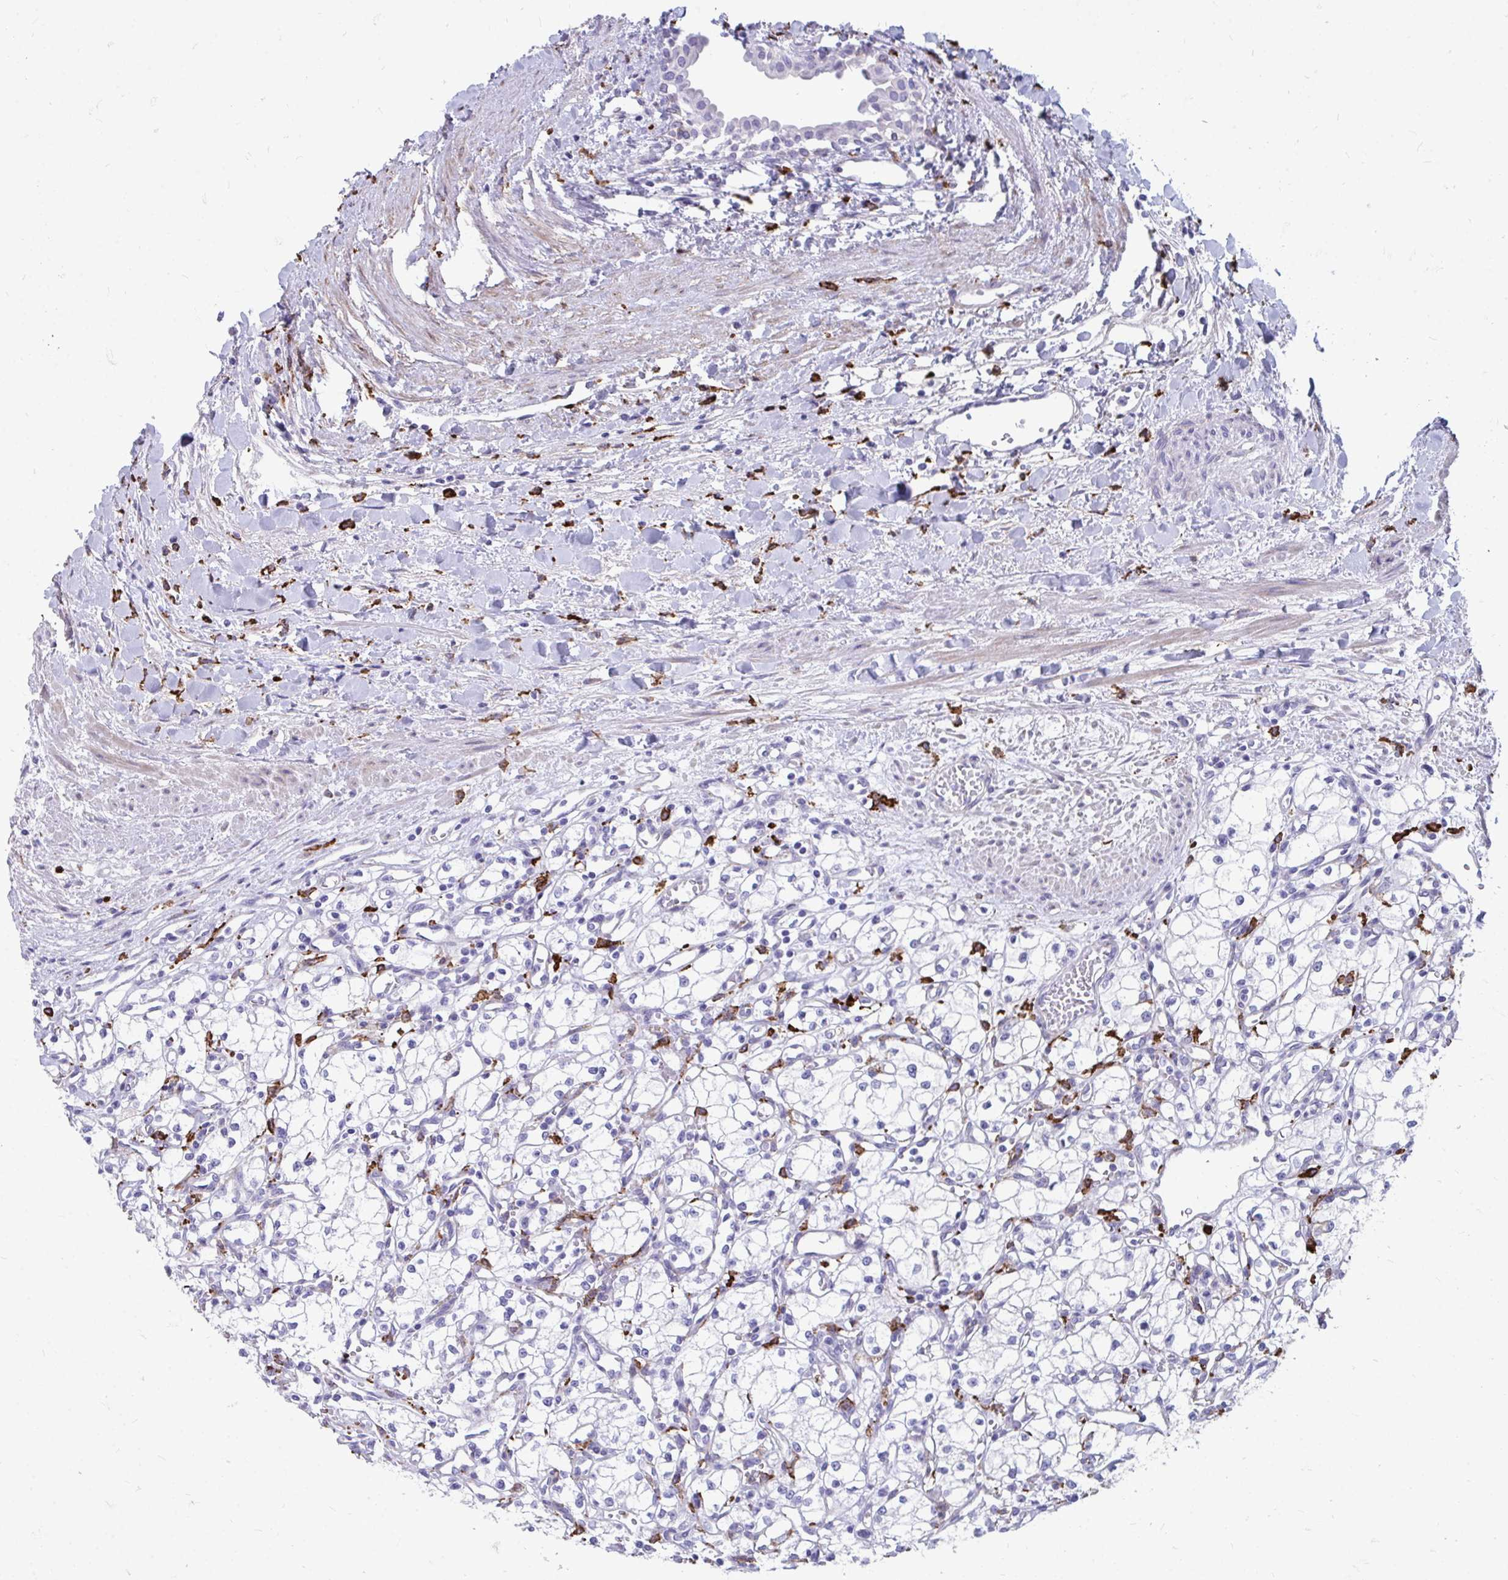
{"staining": {"intensity": "negative", "quantity": "none", "location": "none"}, "tissue": "renal cancer", "cell_type": "Tumor cells", "image_type": "cancer", "snomed": [{"axis": "morphology", "description": "Adenocarcinoma, NOS"}, {"axis": "topography", "description": "Kidney"}], "caption": "Adenocarcinoma (renal) was stained to show a protein in brown. There is no significant positivity in tumor cells. (DAB IHC visualized using brightfield microscopy, high magnification).", "gene": "CD163", "patient": {"sex": "male", "age": 59}}